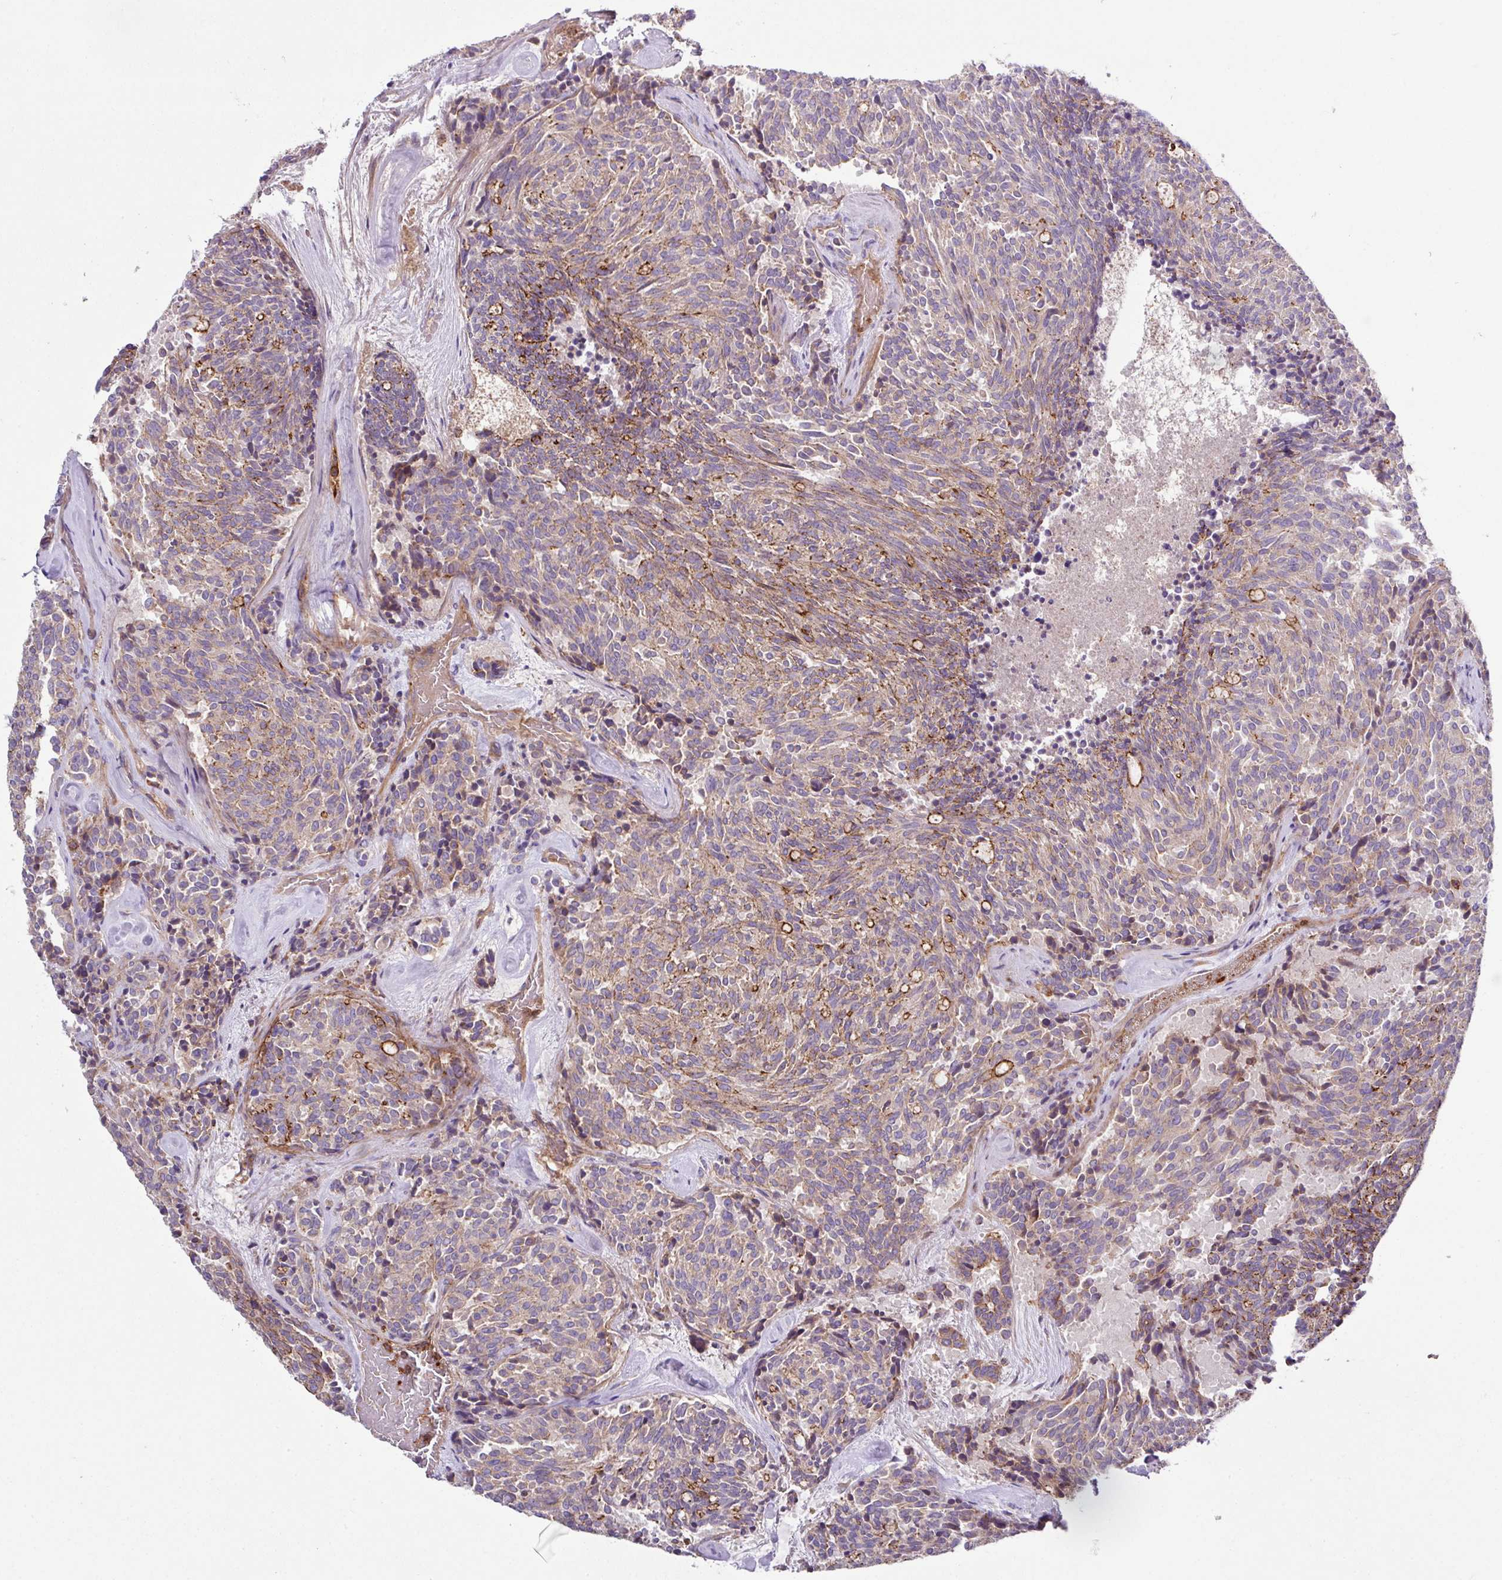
{"staining": {"intensity": "moderate", "quantity": "<25%", "location": "cytoplasmic/membranous"}, "tissue": "carcinoid", "cell_type": "Tumor cells", "image_type": "cancer", "snomed": [{"axis": "morphology", "description": "Carcinoid, malignant, NOS"}, {"axis": "topography", "description": "Pancreas"}], "caption": "Protein expression analysis of human carcinoid reveals moderate cytoplasmic/membranous staining in about <25% of tumor cells.", "gene": "RIC1", "patient": {"sex": "female", "age": 54}}